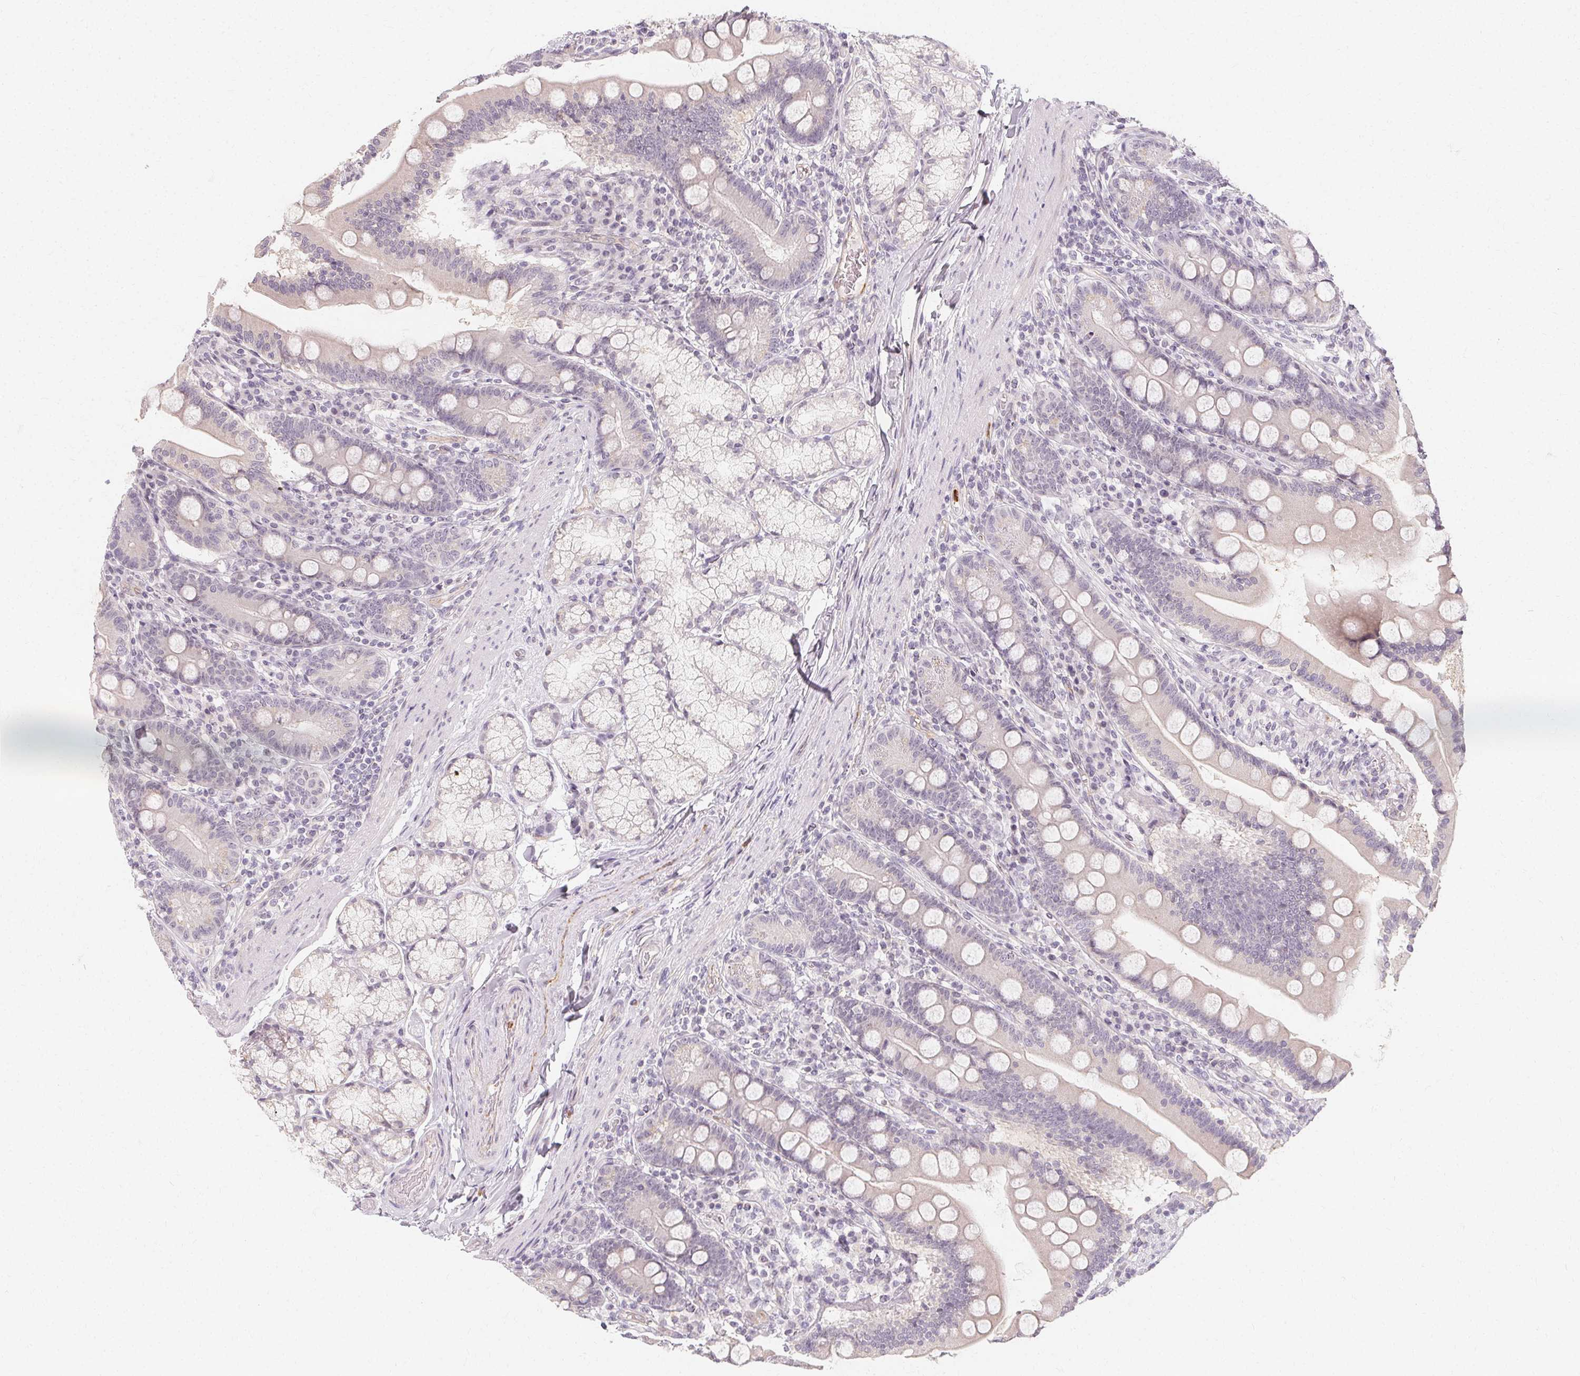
{"staining": {"intensity": "negative", "quantity": "none", "location": "none"}, "tissue": "duodenum", "cell_type": "Glandular cells", "image_type": "normal", "snomed": [{"axis": "morphology", "description": "Normal tissue, NOS"}, {"axis": "topography", "description": "Duodenum"}], "caption": "Image shows no protein expression in glandular cells of normal duodenum.", "gene": "CLCNKA", "patient": {"sex": "female", "age": 67}}